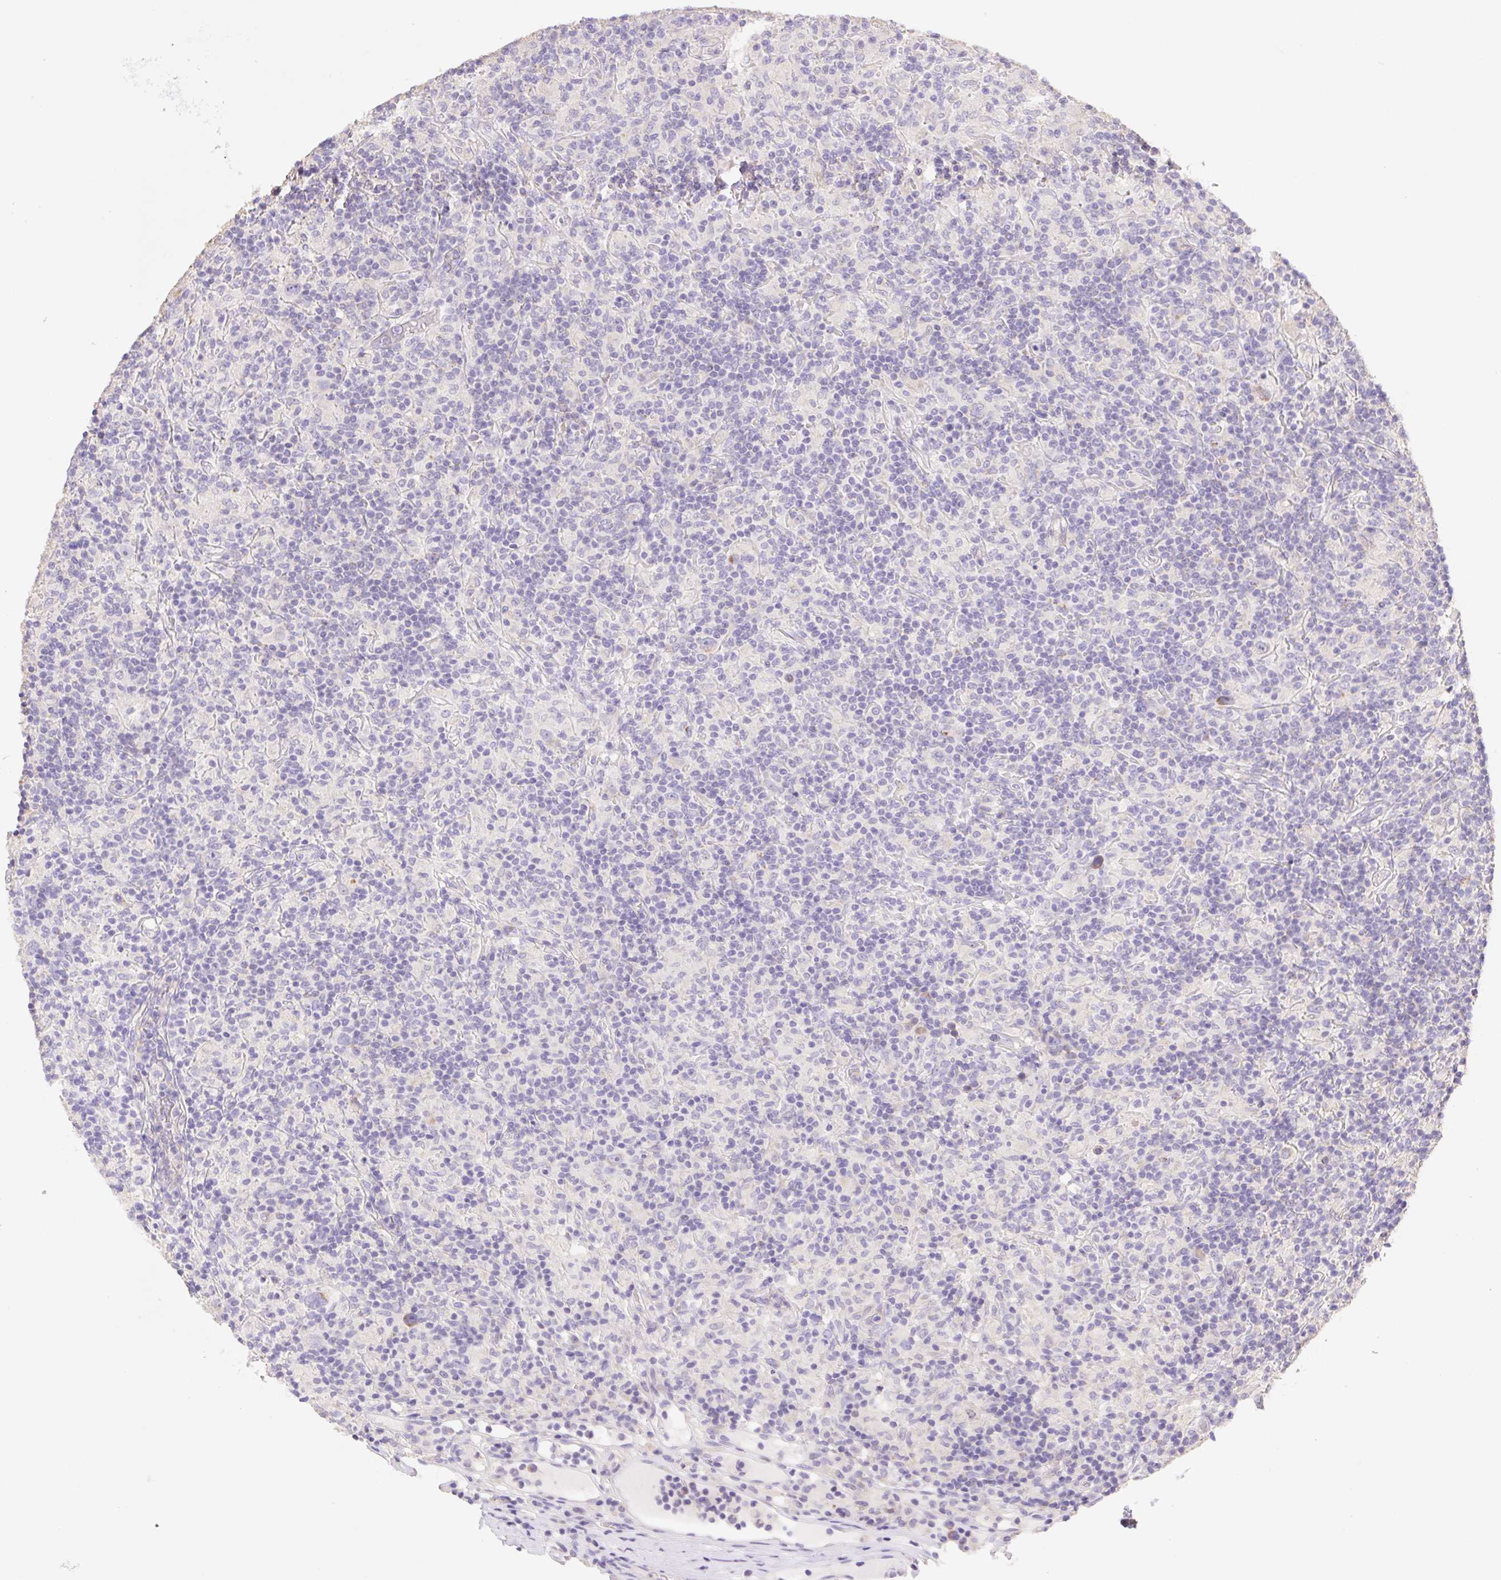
{"staining": {"intensity": "negative", "quantity": "none", "location": "none"}, "tissue": "lymphoma", "cell_type": "Tumor cells", "image_type": "cancer", "snomed": [{"axis": "morphology", "description": "Hodgkin's disease, NOS"}, {"axis": "topography", "description": "Lymph node"}], "caption": "Immunohistochemistry (IHC) of Hodgkin's disease reveals no positivity in tumor cells. (Stains: DAB (3,3'-diaminobenzidine) immunohistochemistry with hematoxylin counter stain, Microscopy: brightfield microscopy at high magnification).", "gene": "COPZ2", "patient": {"sex": "male", "age": 70}}